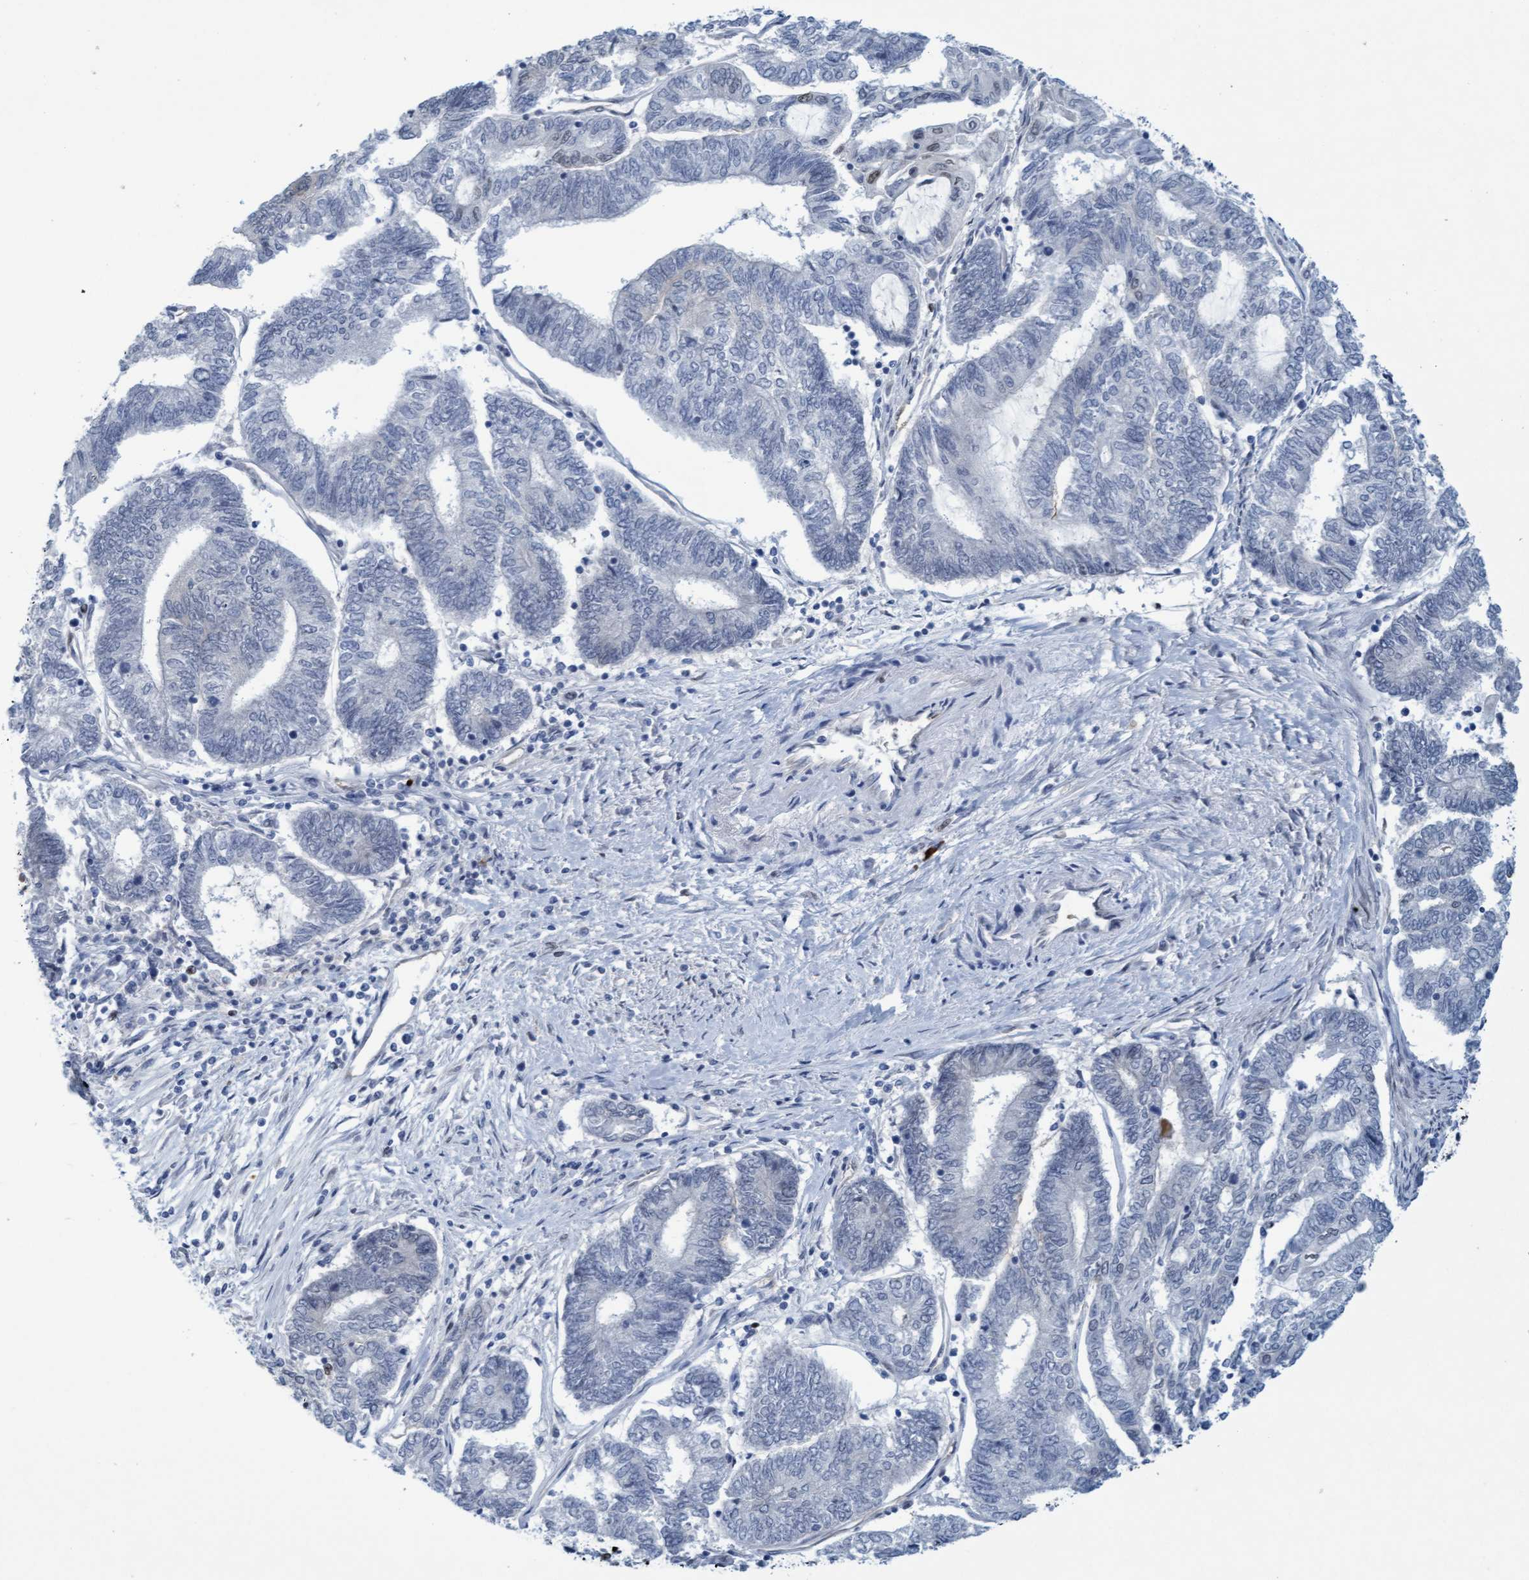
{"staining": {"intensity": "negative", "quantity": "none", "location": "none"}, "tissue": "endometrial cancer", "cell_type": "Tumor cells", "image_type": "cancer", "snomed": [{"axis": "morphology", "description": "Adenocarcinoma, NOS"}, {"axis": "topography", "description": "Uterus"}, {"axis": "topography", "description": "Endometrium"}], "caption": "An image of adenocarcinoma (endometrial) stained for a protein reveals no brown staining in tumor cells.", "gene": "GLRX2", "patient": {"sex": "female", "age": 70}}